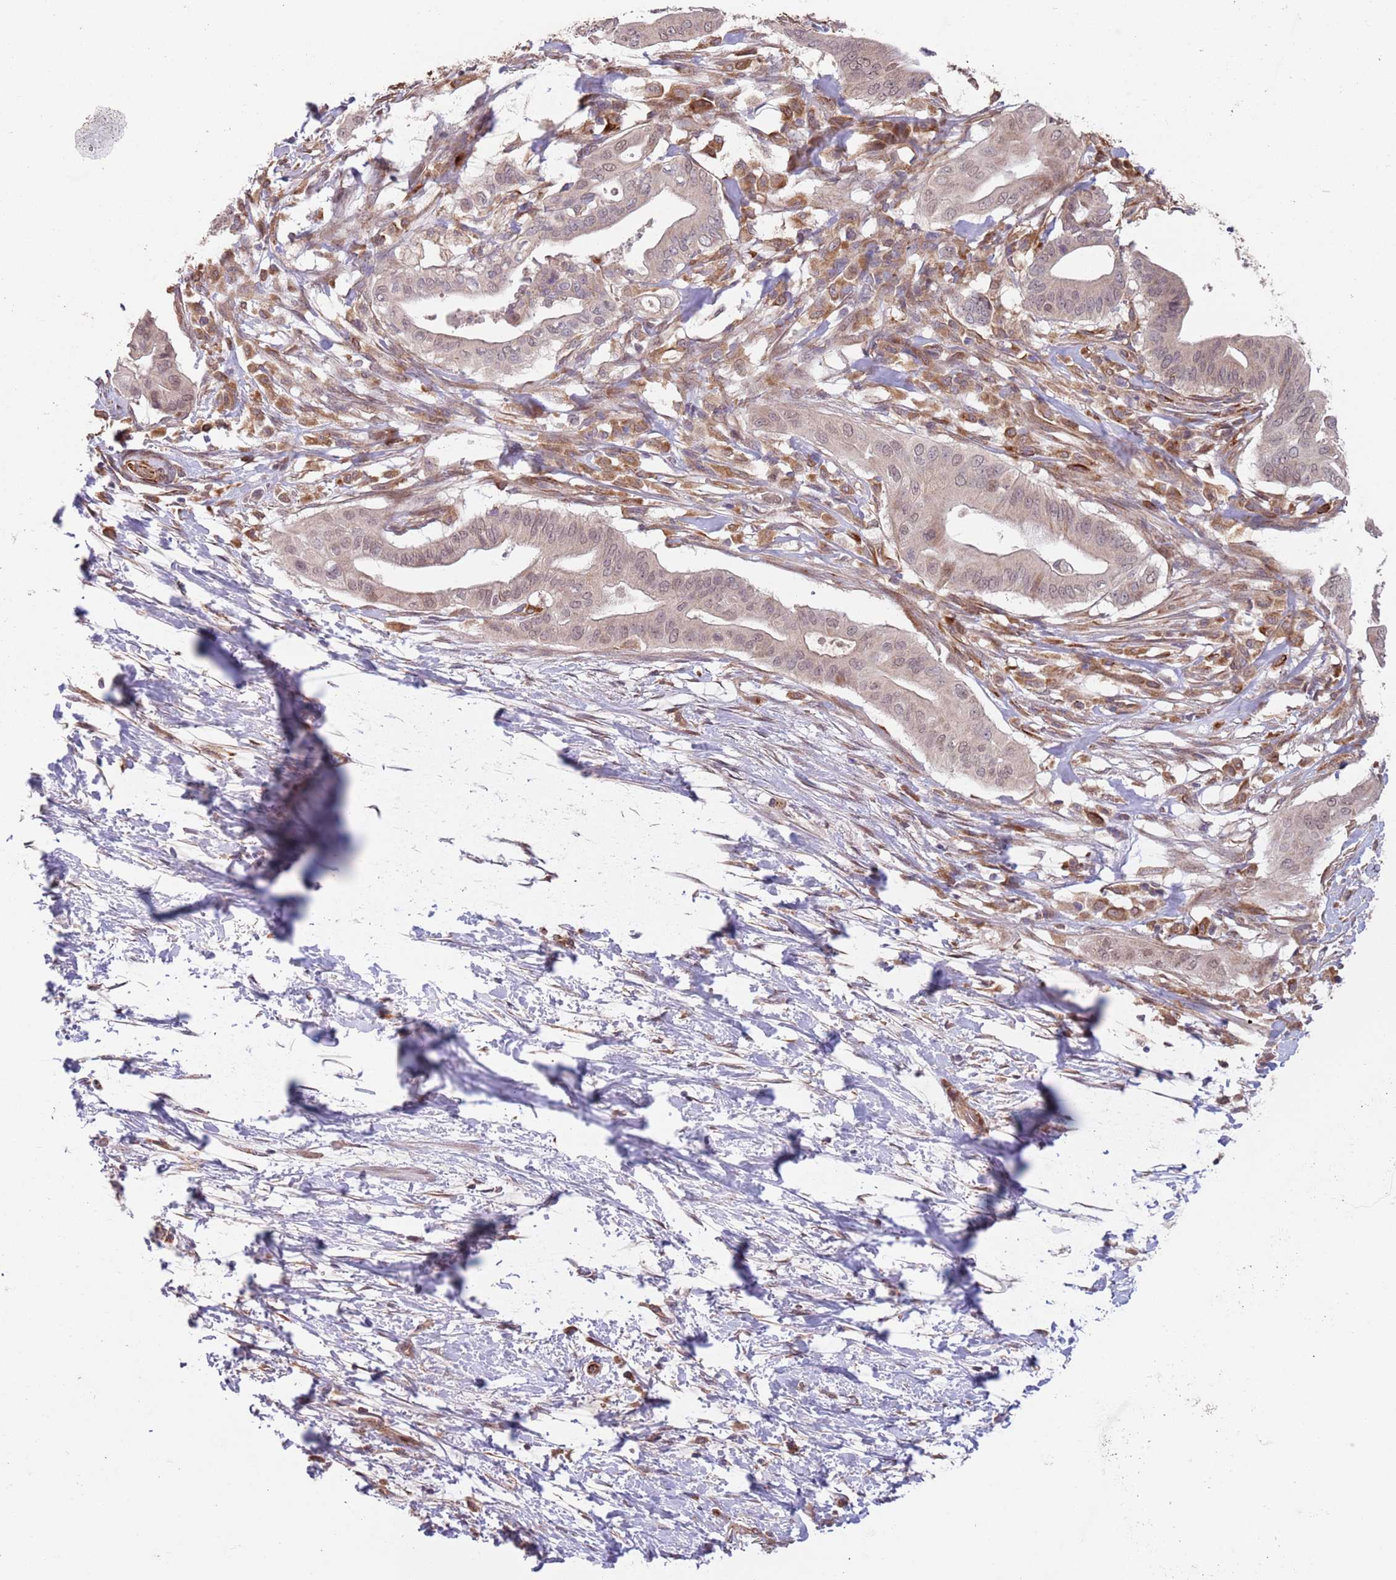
{"staining": {"intensity": "weak", "quantity": ">75%", "location": "nuclear"}, "tissue": "pancreatic cancer", "cell_type": "Tumor cells", "image_type": "cancer", "snomed": [{"axis": "morphology", "description": "Adenocarcinoma, NOS"}, {"axis": "topography", "description": "Pancreas"}], "caption": "This image exhibits immunohistochemistry (IHC) staining of pancreatic cancer (adenocarcinoma), with low weak nuclear positivity in about >75% of tumor cells.", "gene": "CHD9", "patient": {"sex": "male", "age": 68}}